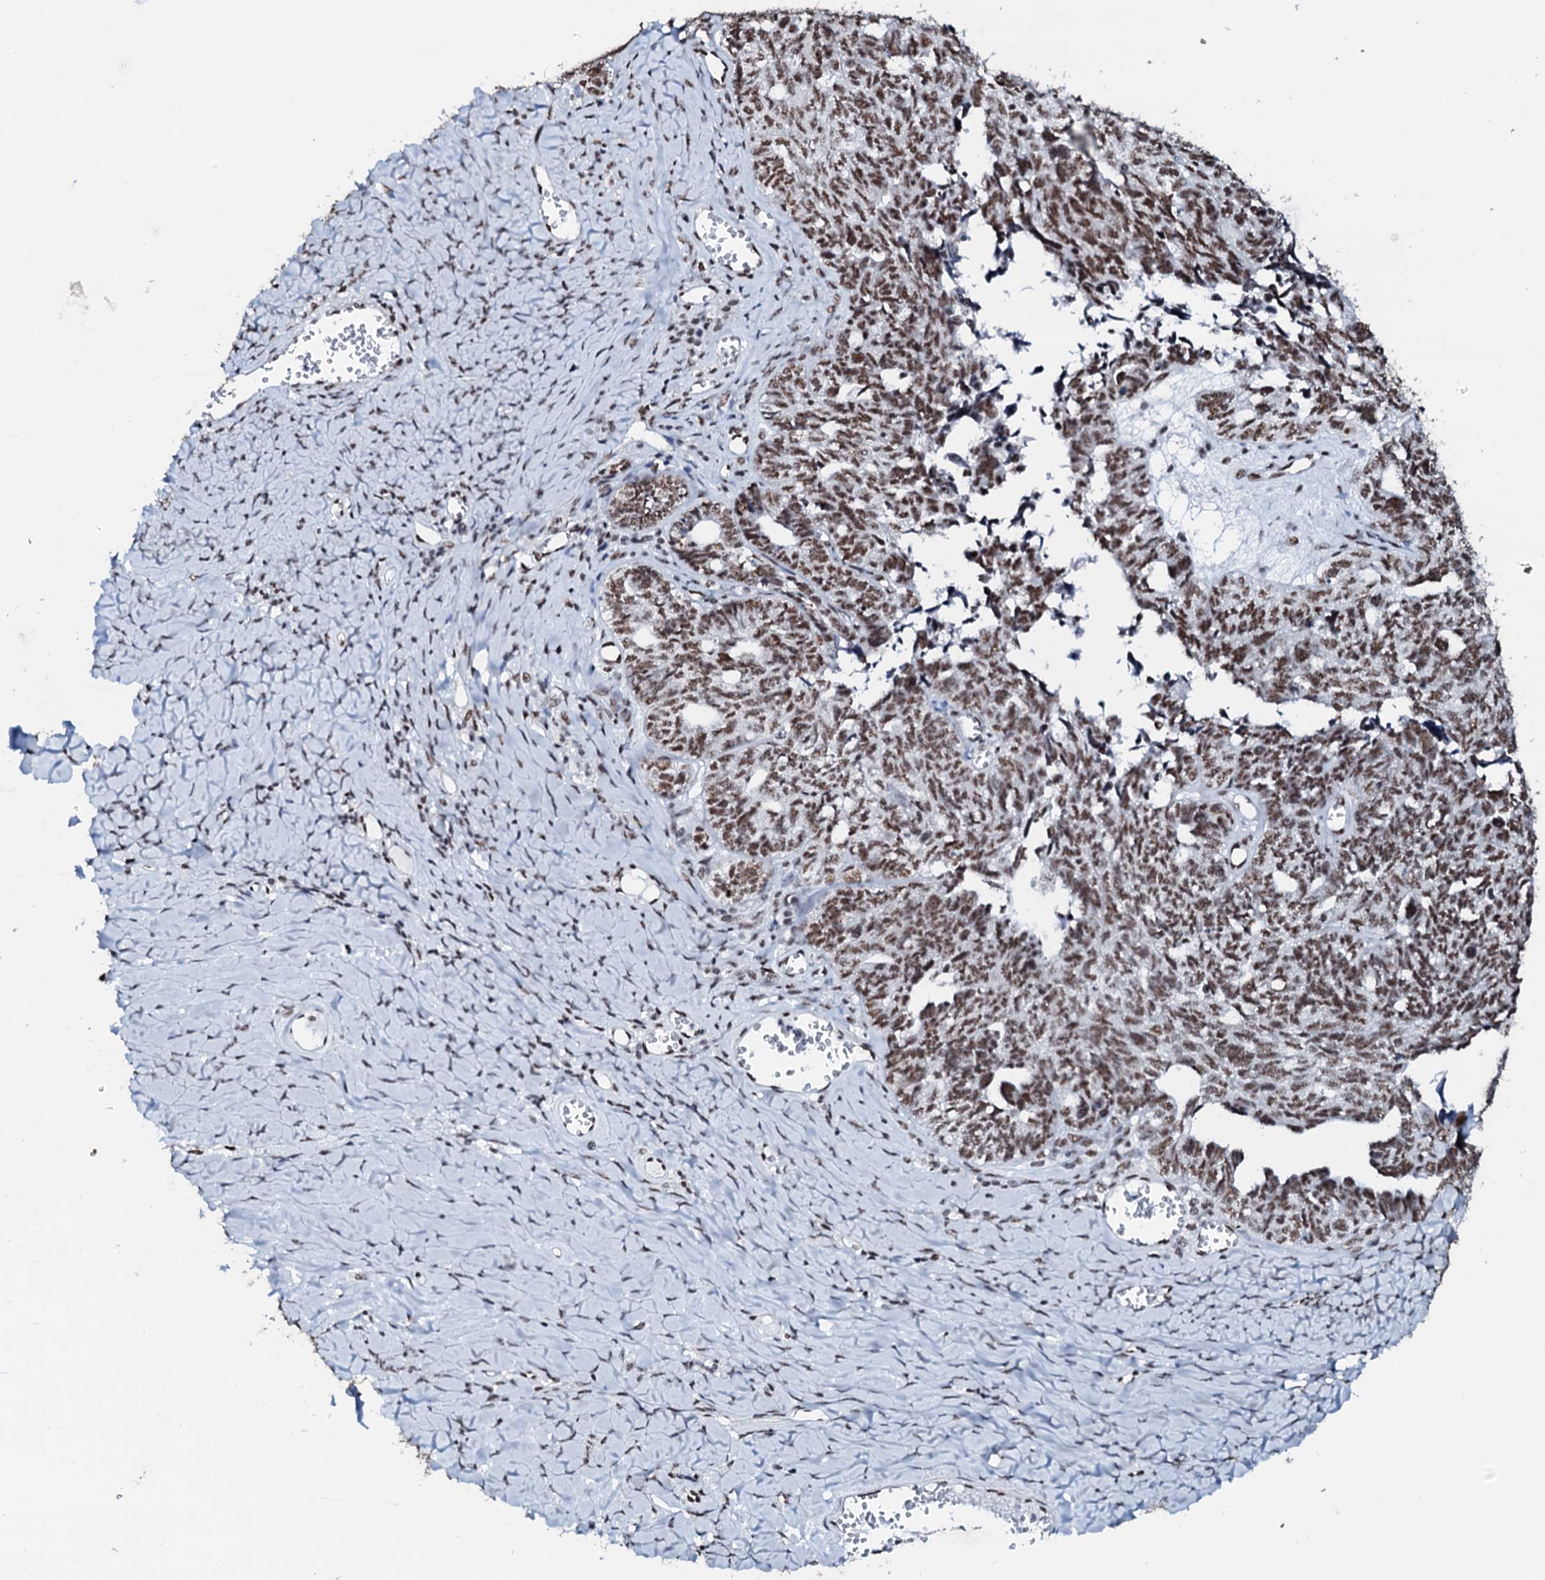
{"staining": {"intensity": "moderate", "quantity": ">75%", "location": "nuclear"}, "tissue": "ovarian cancer", "cell_type": "Tumor cells", "image_type": "cancer", "snomed": [{"axis": "morphology", "description": "Cystadenocarcinoma, serous, NOS"}, {"axis": "topography", "description": "Ovary"}], "caption": "Moderate nuclear protein positivity is present in approximately >75% of tumor cells in ovarian cancer. (Stains: DAB (3,3'-diaminobenzidine) in brown, nuclei in blue, Microscopy: brightfield microscopy at high magnification).", "gene": "NKAPD1", "patient": {"sex": "female", "age": 79}}